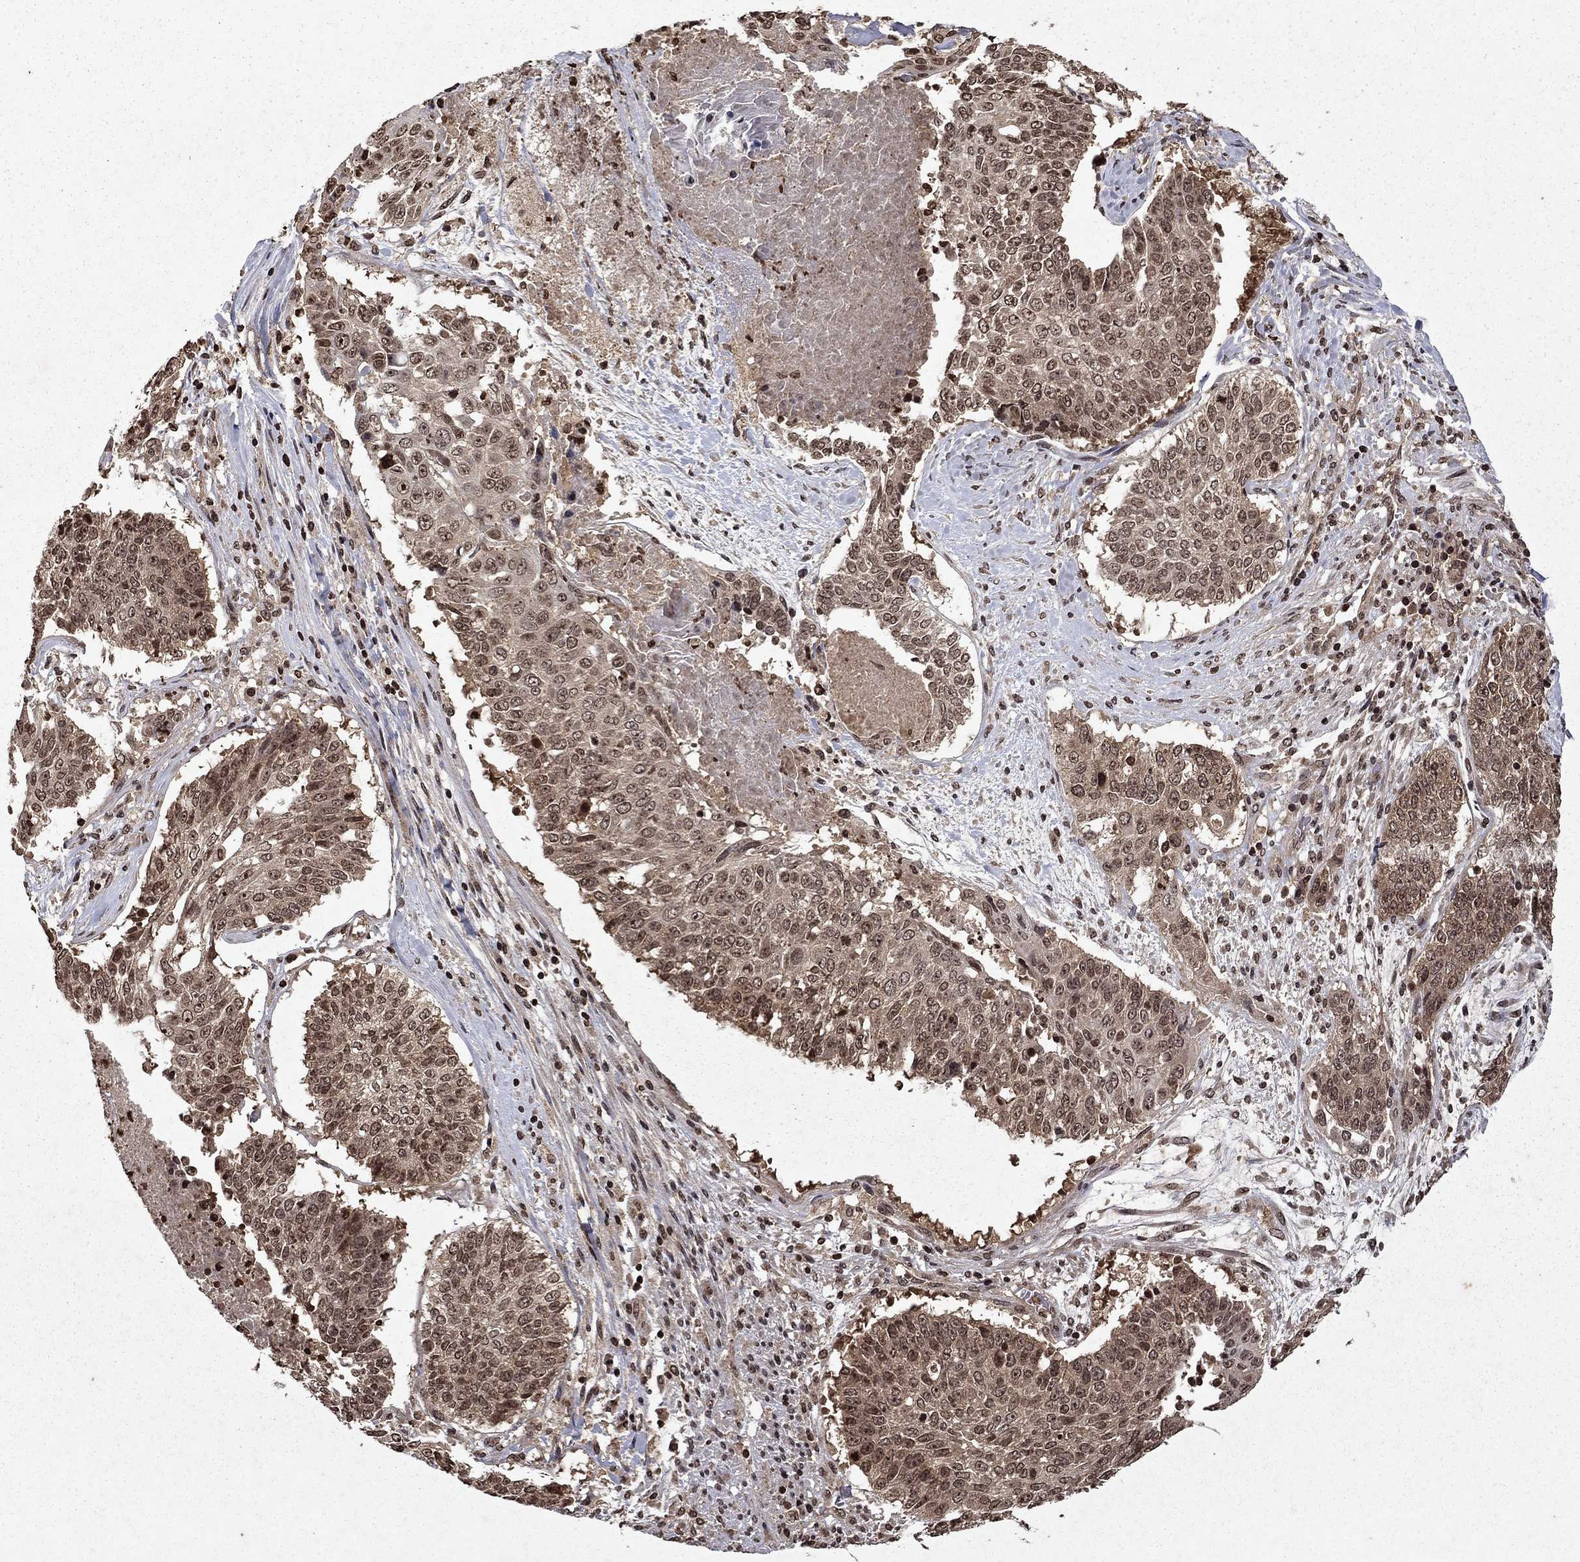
{"staining": {"intensity": "weak", "quantity": "25%-75%", "location": "cytoplasmic/membranous,nuclear"}, "tissue": "lung cancer", "cell_type": "Tumor cells", "image_type": "cancer", "snomed": [{"axis": "morphology", "description": "Squamous cell carcinoma, NOS"}, {"axis": "topography", "description": "Lung"}], "caption": "Immunohistochemical staining of human squamous cell carcinoma (lung) reveals low levels of weak cytoplasmic/membranous and nuclear protein positivity in about 25%-75% of tumor cells.", "gene": "PIN4", "patient": {"sex": "male", "age": 64}}